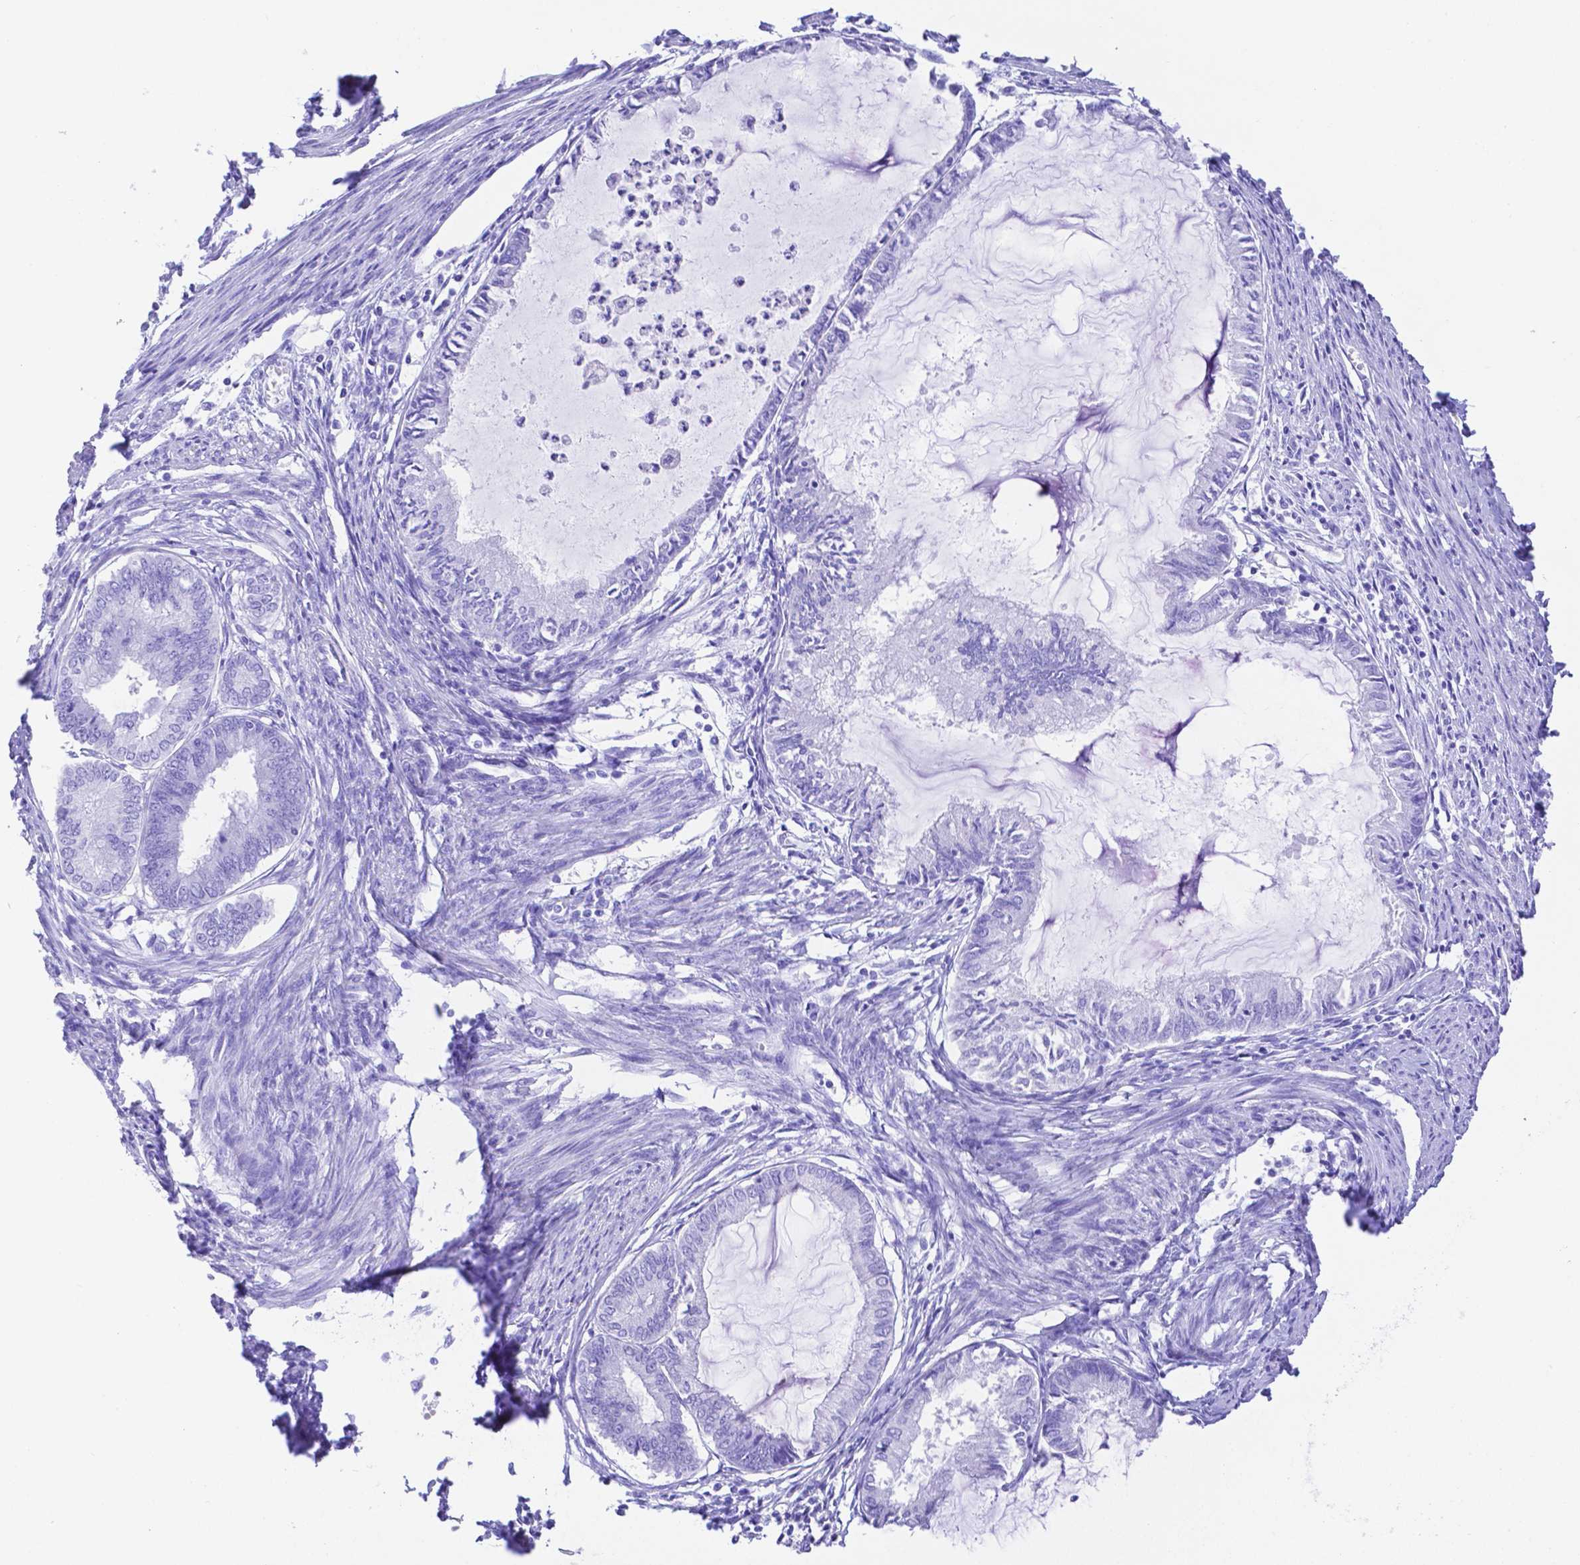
{"staining": {"intensity": "negative", "quantity": "none", "location": "none"}, "tissue": "endometrial cancer", "cell_type": "Tumor cells", "image_type": "cancer", "snomed": [{"axis": "morphology", "description": "Adenocarcinoma, NOS"}, {"axis": "topography", "description": "Endometrium"}], "caption": "A high-resolution histopathology image shows immunohistochemistry staining of endometrial cancer (adenocarcinoma), which exhibits no significant positivity in tumor cells.", "gene": "SMR3A", "patient": {"sex": "female", "age": 86}}